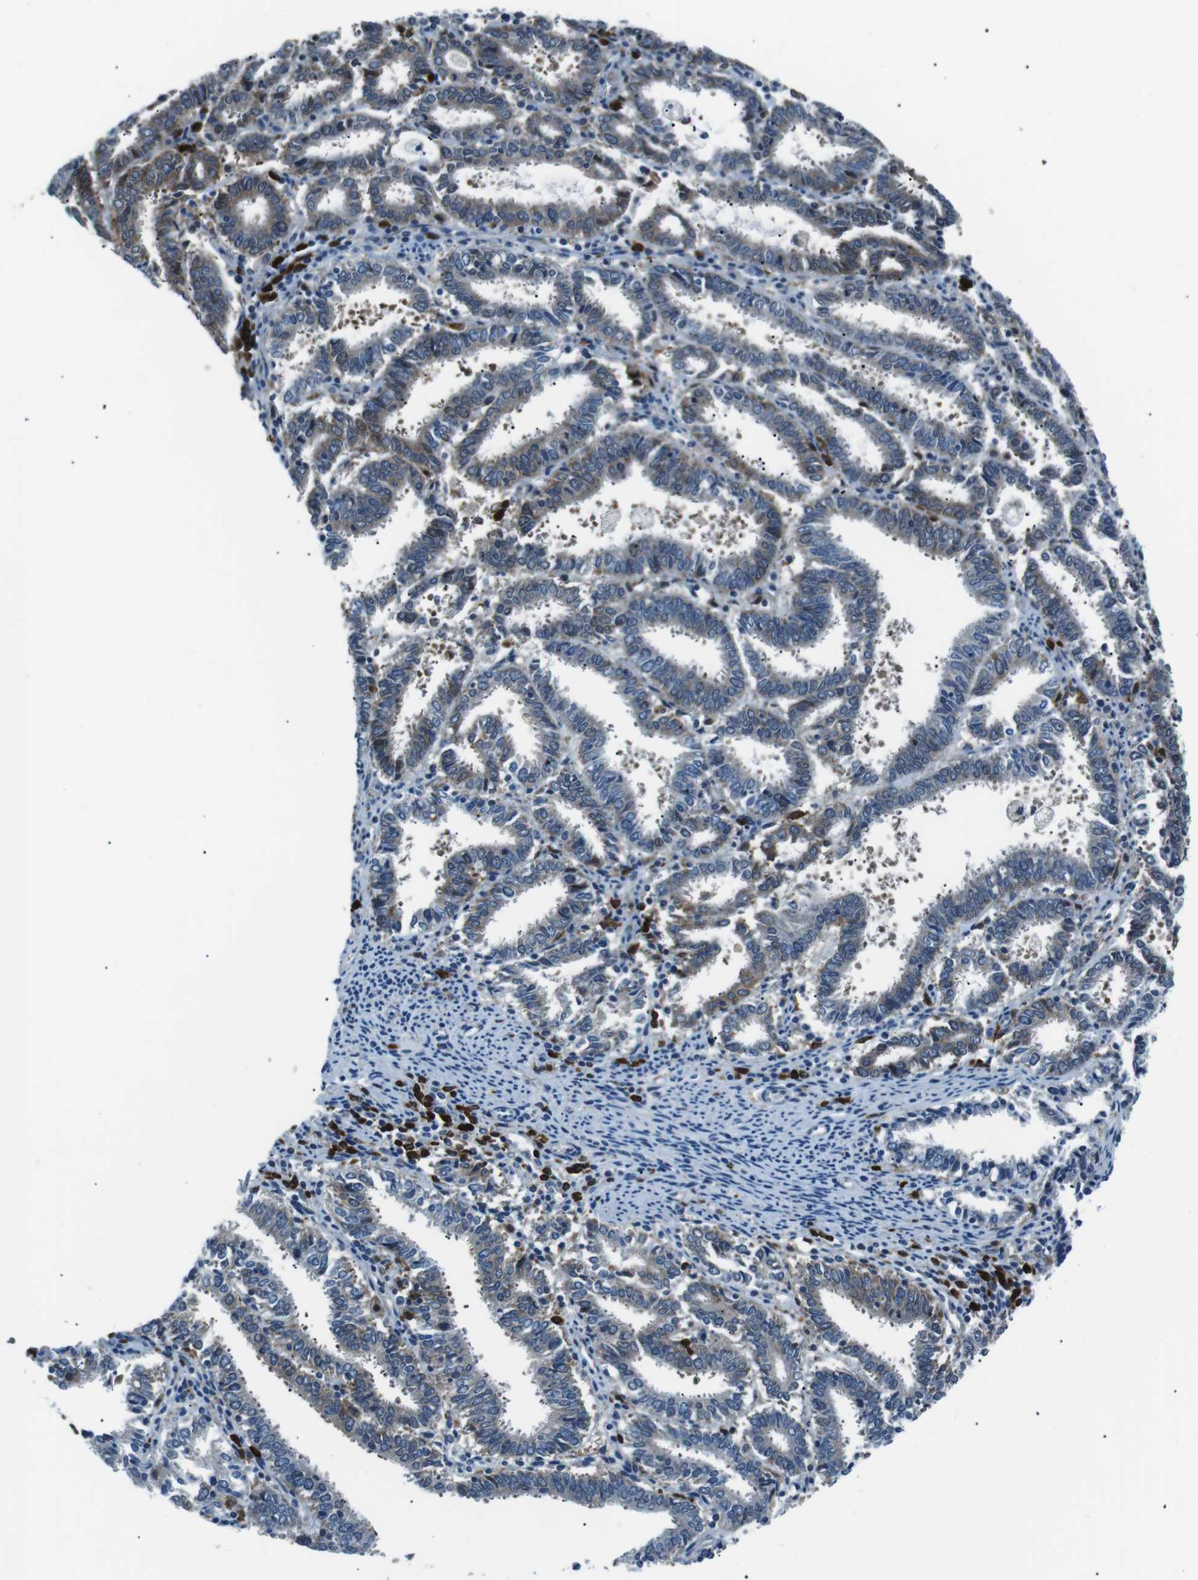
{"staining": {"intensity": "moderate", "quantity": "25%-75%", "location": "cytoplasmic/membranous"}, "tissue": "endometrial cancer", "cell_type": "Tumor cells", "image_type": "cancer", "snomed": [{"axis": "morphology", "description": "Adenocarcinoma, NOS"}, {"axis": "topography", "description": "Uterus"}], "caption": "Adenocarcinoma (endometrial) stained for a protein exhibits moderate cytoplasmic/membranous positivity in tumor cells. (DAB (3,3'-diaminobenzidine) IHC with brightfield microscopy, high magnification).", "gene": "BLNK", "patient": {"sex": "female", "age": 83}}